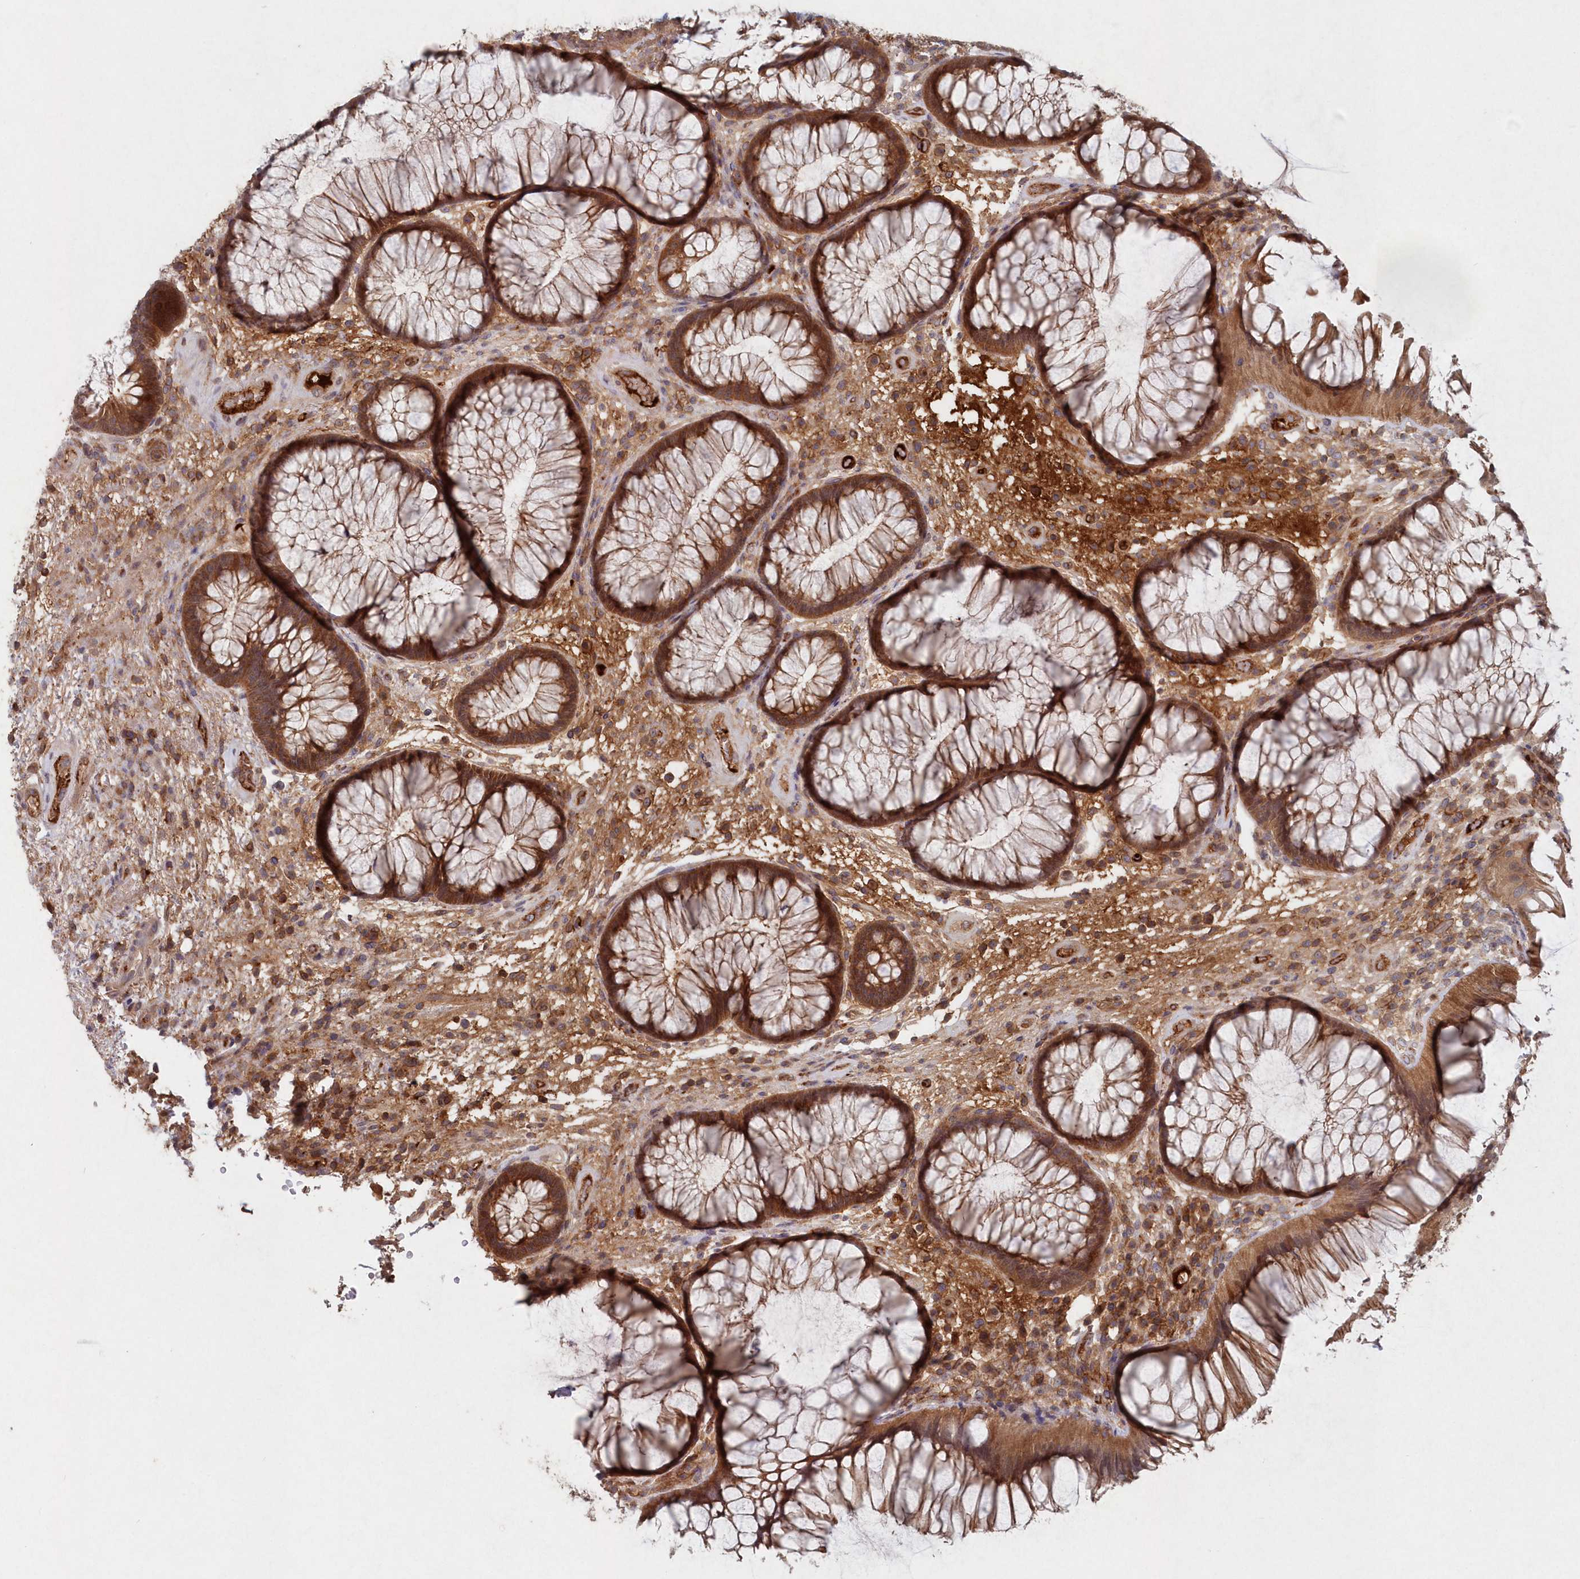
{"staining": {"intensity": "moderate", "quantity": ">75%", "location": "cytoplasmic/membranous"}, "tissue": "rectum", "cell_type": "Glandular cells", "image_type": "normal", "snomed": [{"axis": "morphology", "description": "Normal tissue, NOS"}, {"axis": "topography", "description": "Rectum"}], "caption": "Immunohistochemistry image of benign rectum: human rectum stained using IHC demonstrates medium levels of moderate protein expression localized specifically in the cytoplasmic/membranous of glandular cells, appearing as a cytoplasmic/membranous brown color.", "gene": "ABHD14B", "patient": {"sex": "male", "age": 51}}